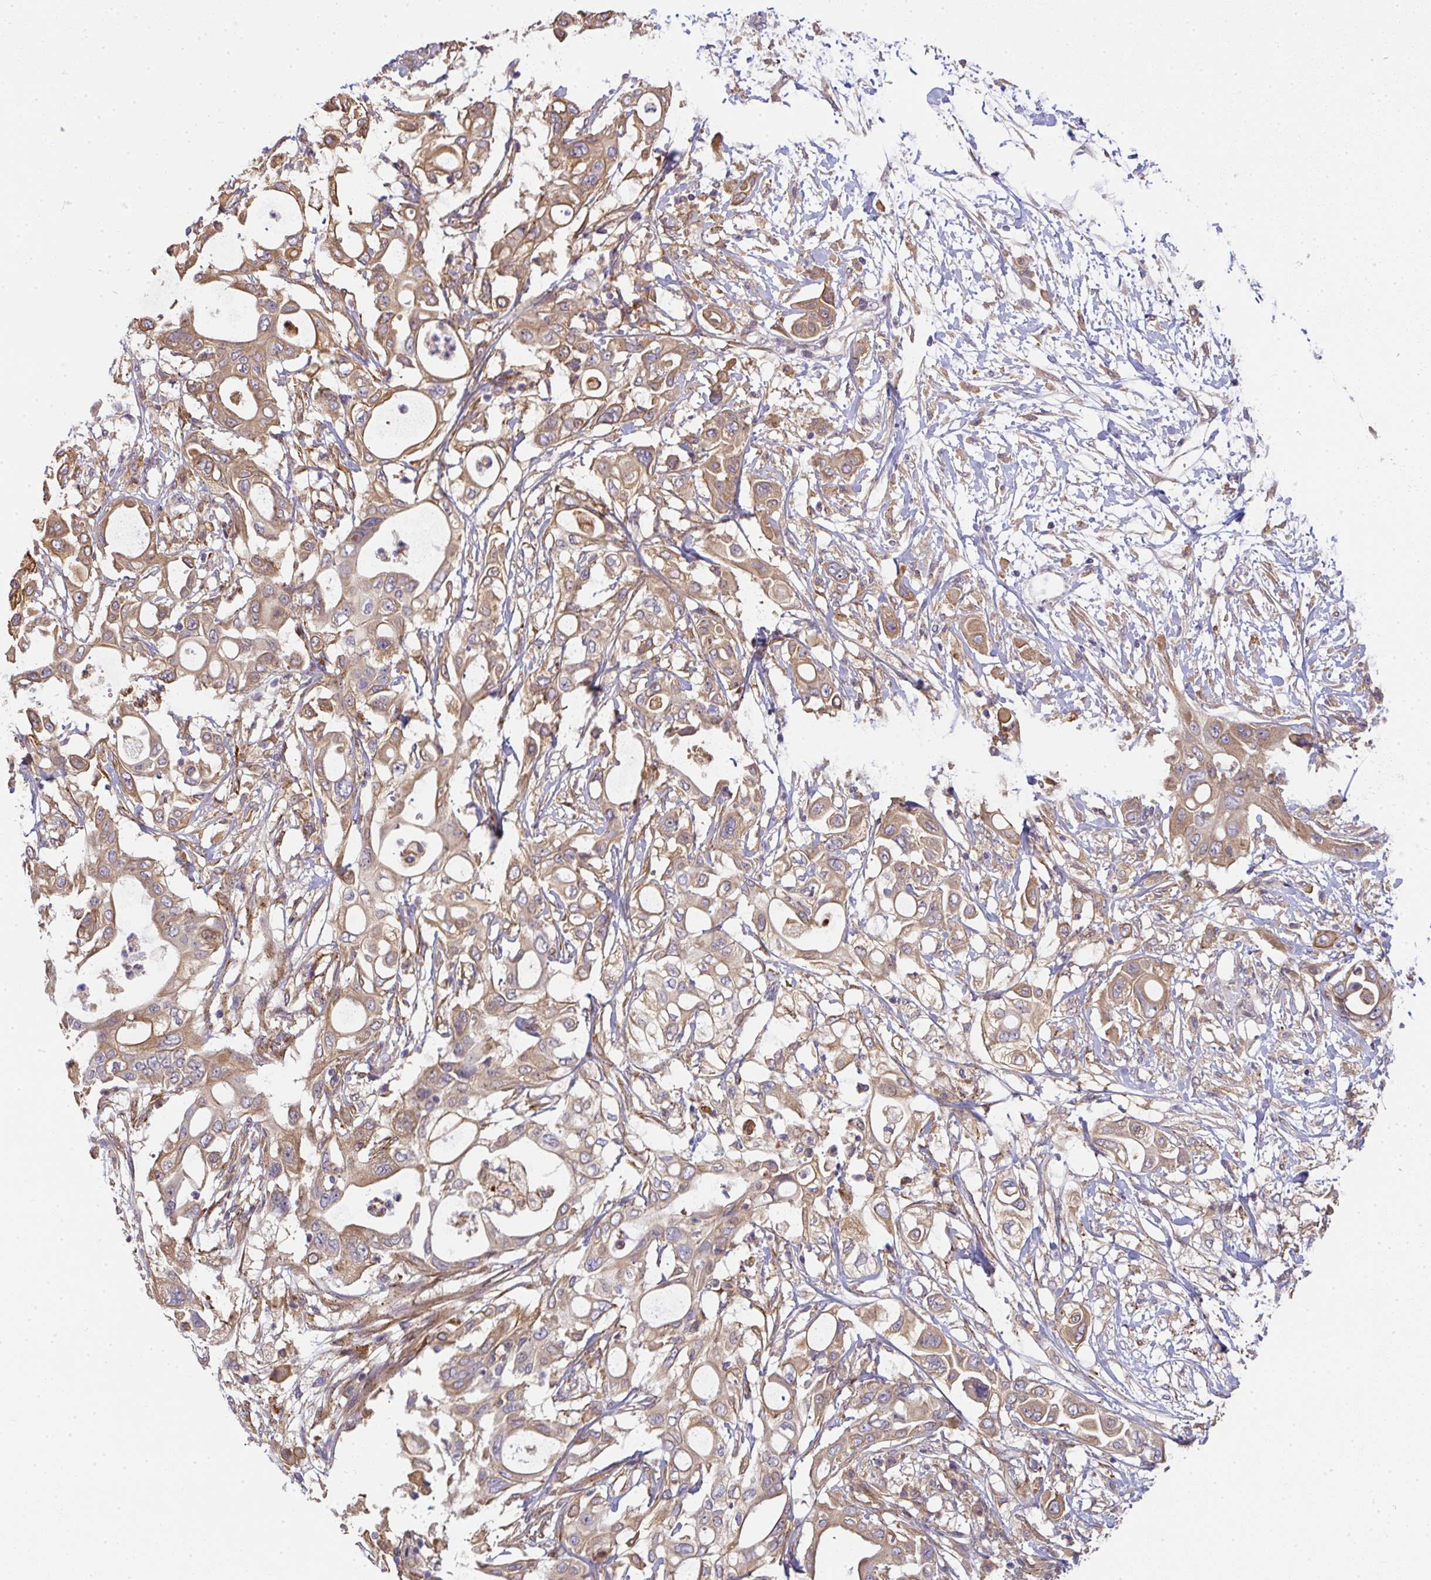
{"staining": {"intensity": "moderate", "quantity": ">75%", "location": "cytoplasmic/membranous"}, "tissue": "pancreatic cancer", "cell_type": "Tumor cells", "image_type": "cancer", "snomed": [{"axis": "morphology", "description": "Adenocarcinoma, NOS"}, {"axis": "topography", "description": "Pancreas"}], "caption": "Pancreatic adenocarcinoma stained for a protein (brown) reveals moderate cytoplasmic/membranous positive positivity in about >75% of tumor cells.", "gene": "EEF1AKMT1", "patient": {"sex": "male", "age": 68}}